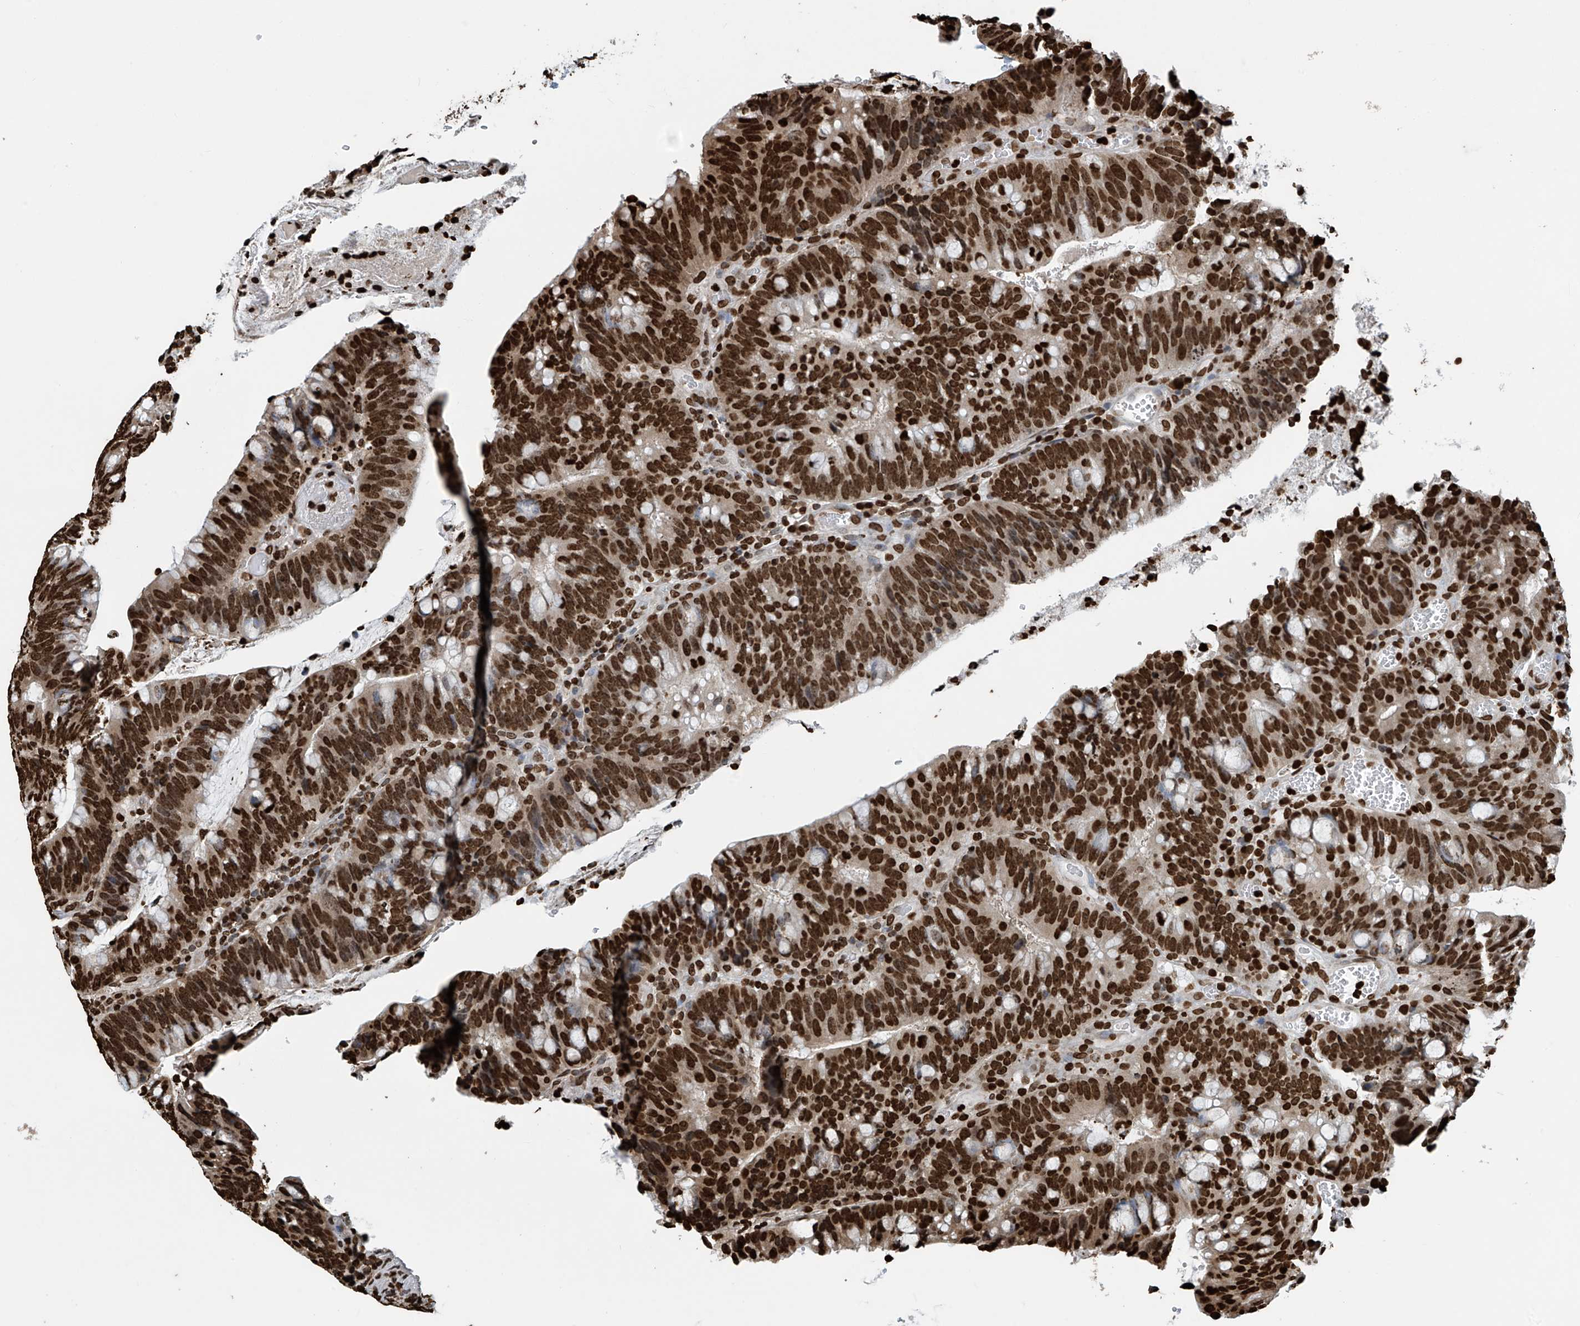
{"staining": {"intensity": "strong", "quantity": ">75%", "location": "nuclear"}, "tissue": "colorectal cancer", "cell_type": "Tumor cells", "image_type": "cancer", "snomed": [{"axis": "morphology", "description": "Adenocarcinoma, NOS"}, {"axis": "topography", "description": "Colon"}], "caption": "Colorectal adenocarcinoma stained with DAB (3,3'-diaminobenzidine) immunohistochemistry (IHC) exhibits high levels of strong nuclear positivity in about >75% of tumor cells. Using DAB (brown) and hematoxylin (blue) stains, captured at high magnification using brightfield microscopy.", "gene": "DPPA2", "patient": {"sex": "female", "age": 66}}